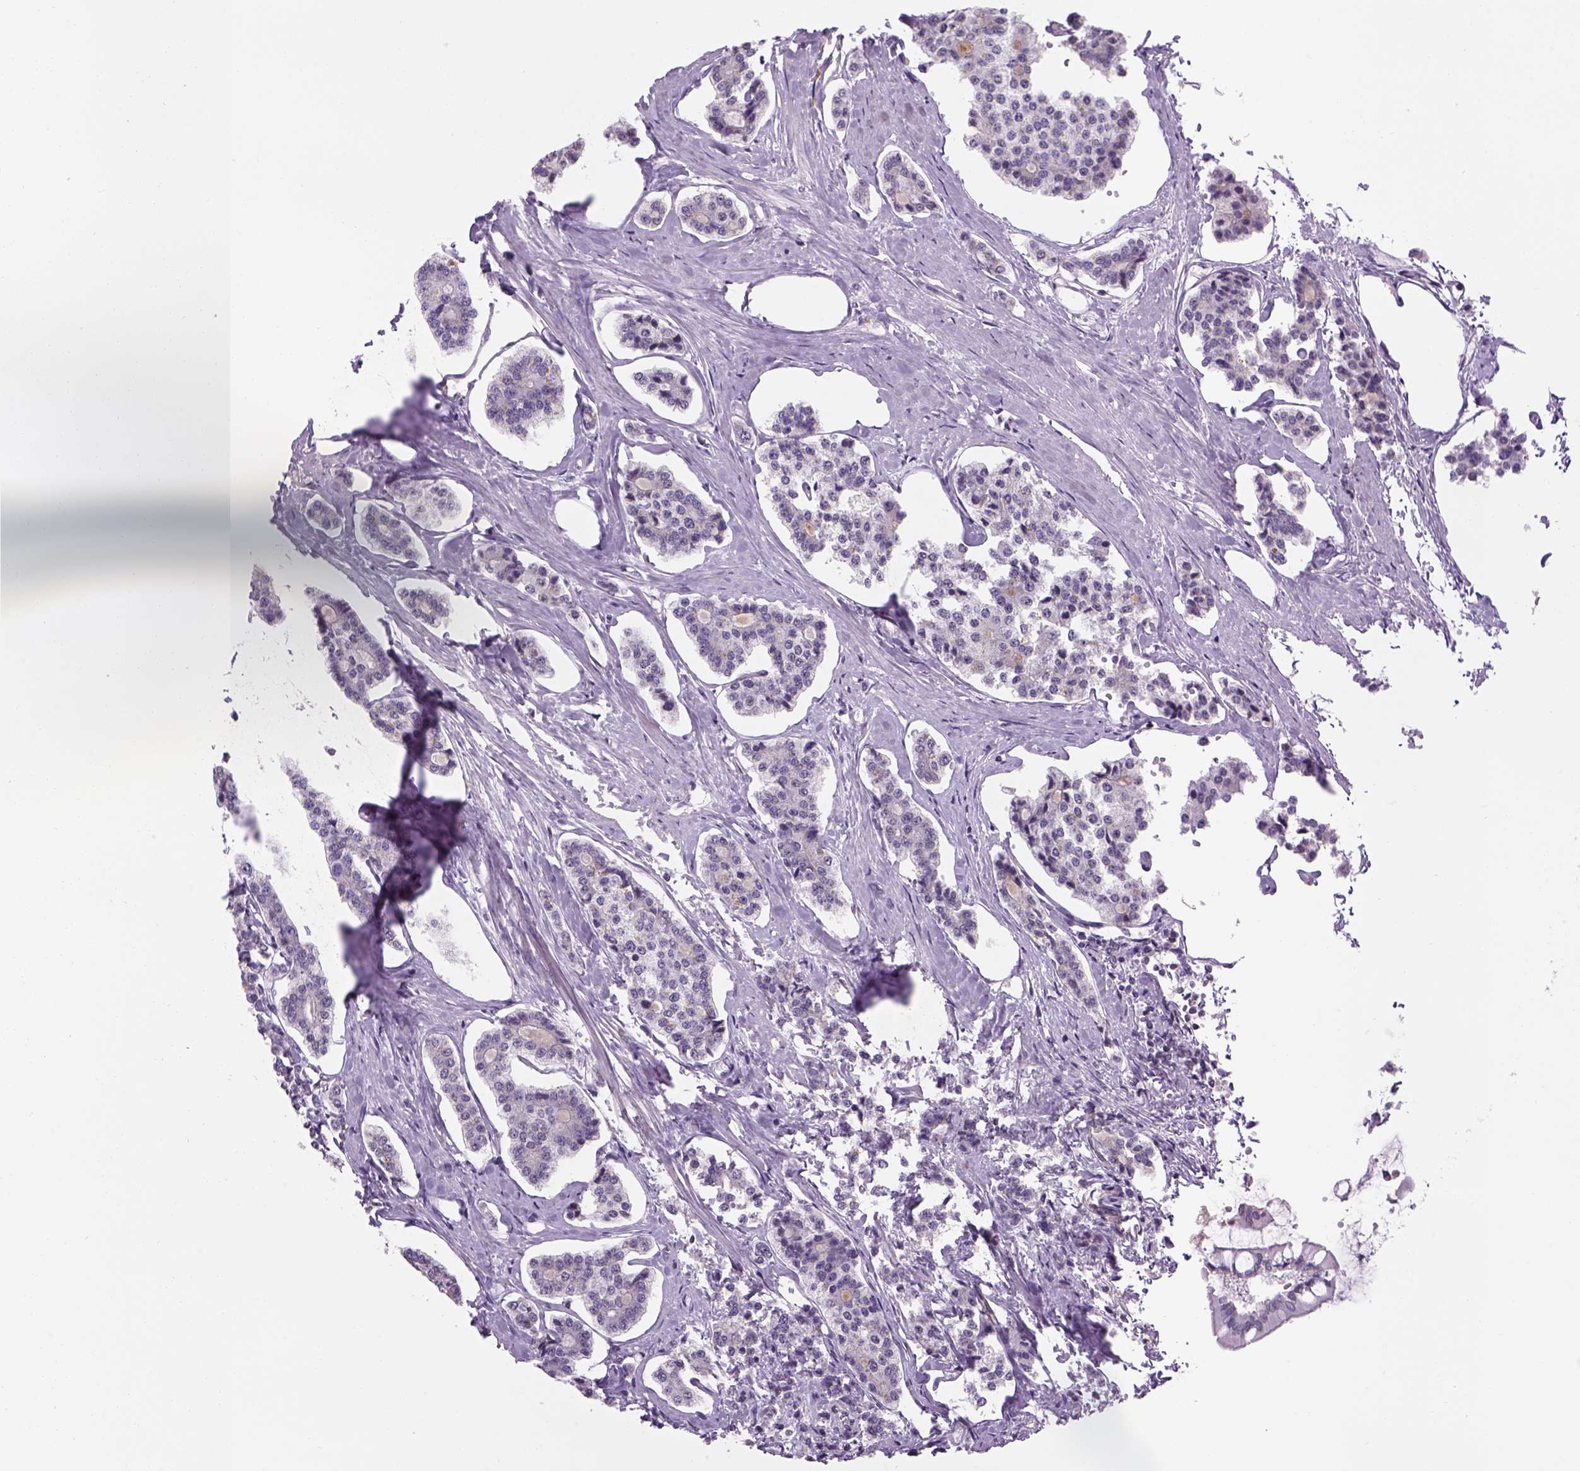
{"staining": {"intensity": "negative", "quantity": "none", "location": "none"}, "tissue": "carcinoid", "cell_type": "Tumor cells", "image_type": "cancer", "snomed": [{"axis": "morphology", "description": "Carcinoid, malignant, NOS"}, {"axis": "topography", "description": "Small intestine"}], "caption": "Immunohistochemistry (IHC) image of human carcinoid (malignant) stained for a protein (brown), which reveals no positivity in tumor cells.", "gene": "PRRT1", "patient": {"sex": "female", "age": 65}}